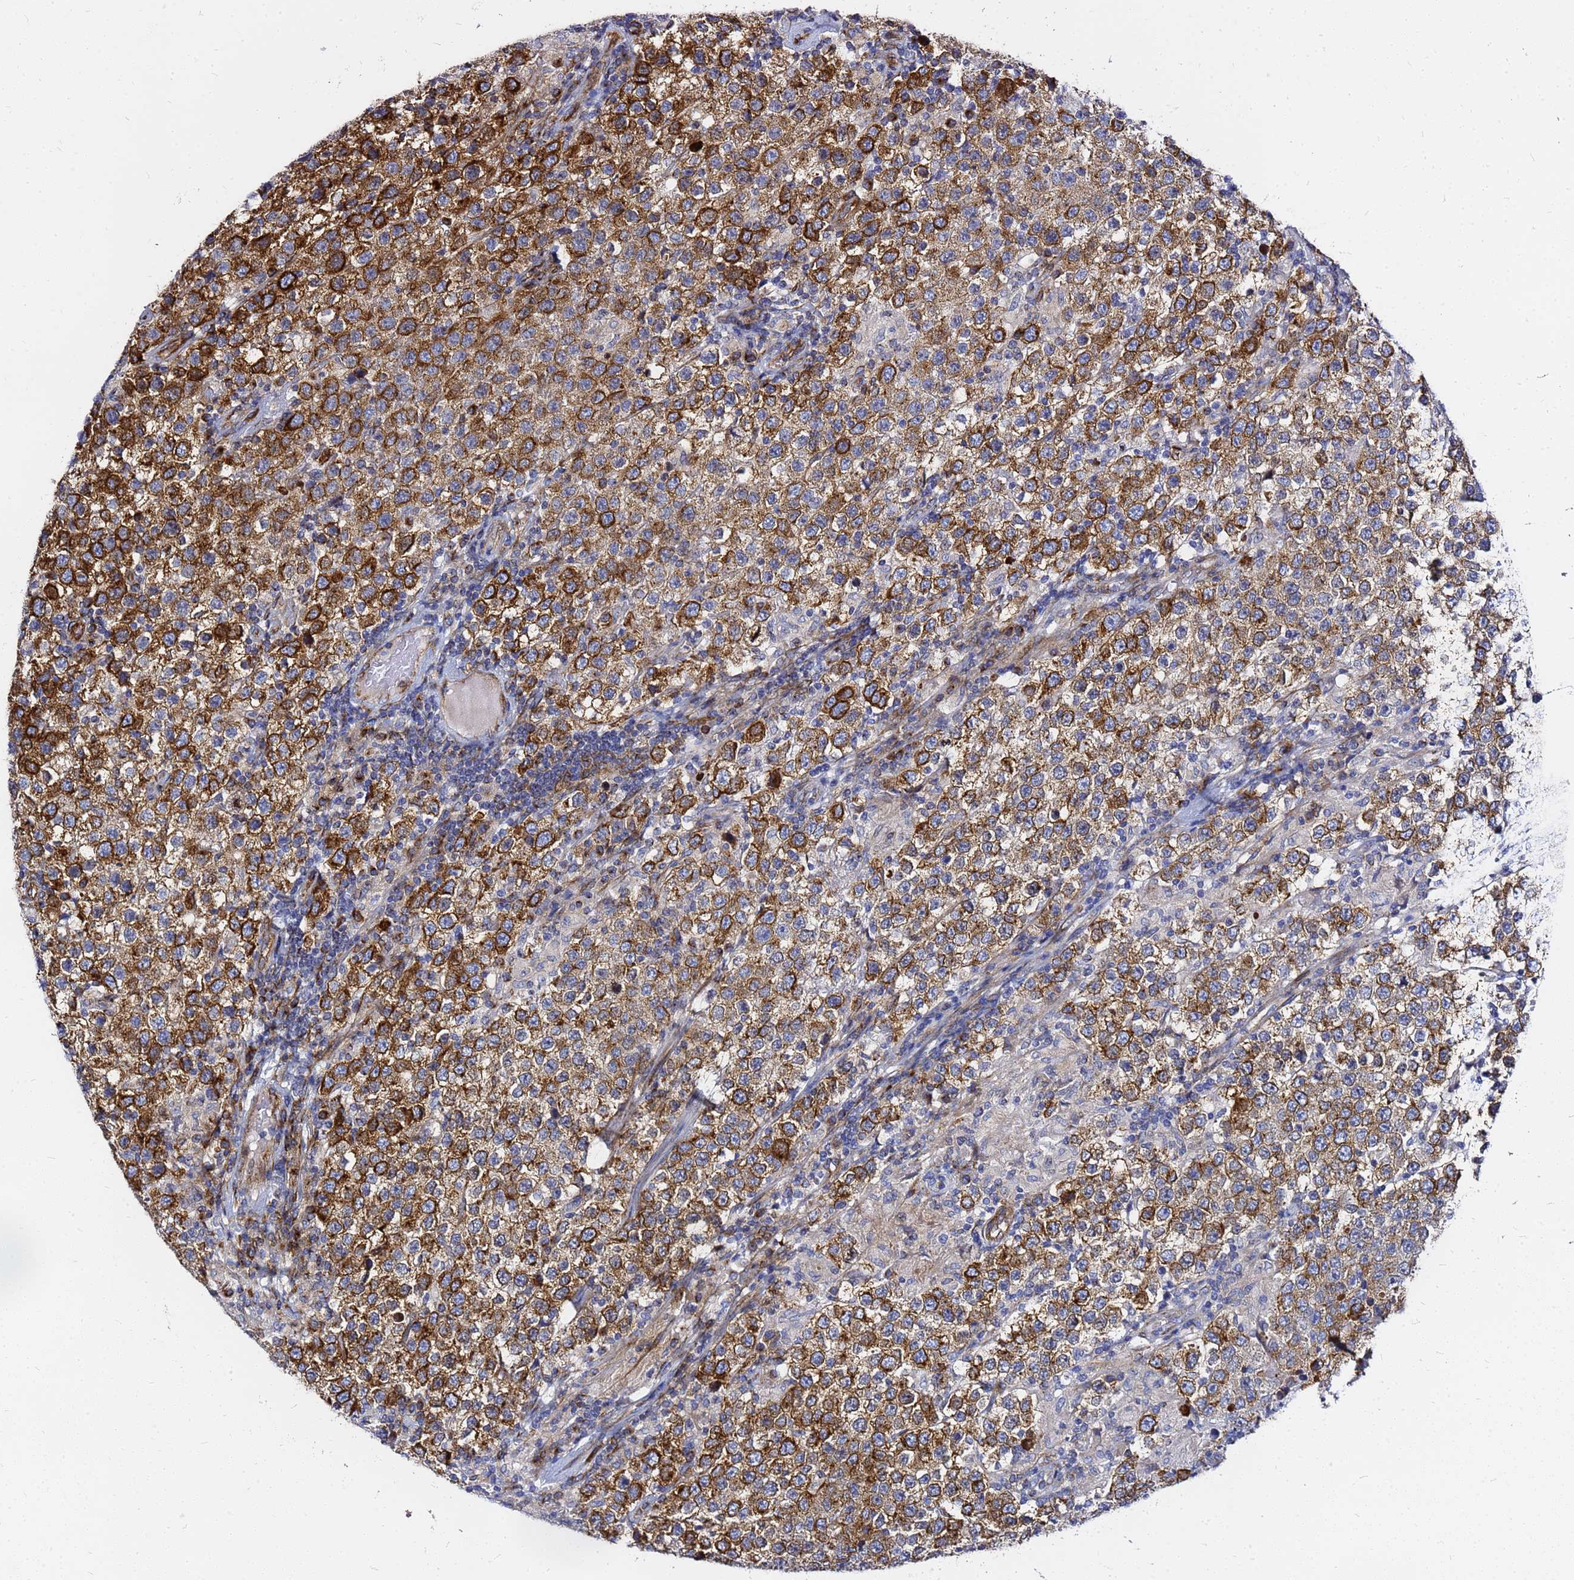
{"staining": {"intensity": "strong", "quantity": ">75%", "location": "cytoplasmic/membranous"}, "tissue": "testis cancer", "cell_type": "Tumor cells", "image_type": "cancer", "snomed": [{"axis": "morphology", "description": "Seminoma, NOS"}, {"axis": "morphology", "description": "Carcinoma, Embryonal, NOS"}, {"axis": "topography", "description": "Testis"}], "caption": "Testis embryonal carcinoma was stained to show a protein in brown. There is high levels of strong cytoplasmic/membranous expression in approximately >75% of tumor cells.", "gene": "TUBA8", "patient": {"sex": "male", "age": 41}}